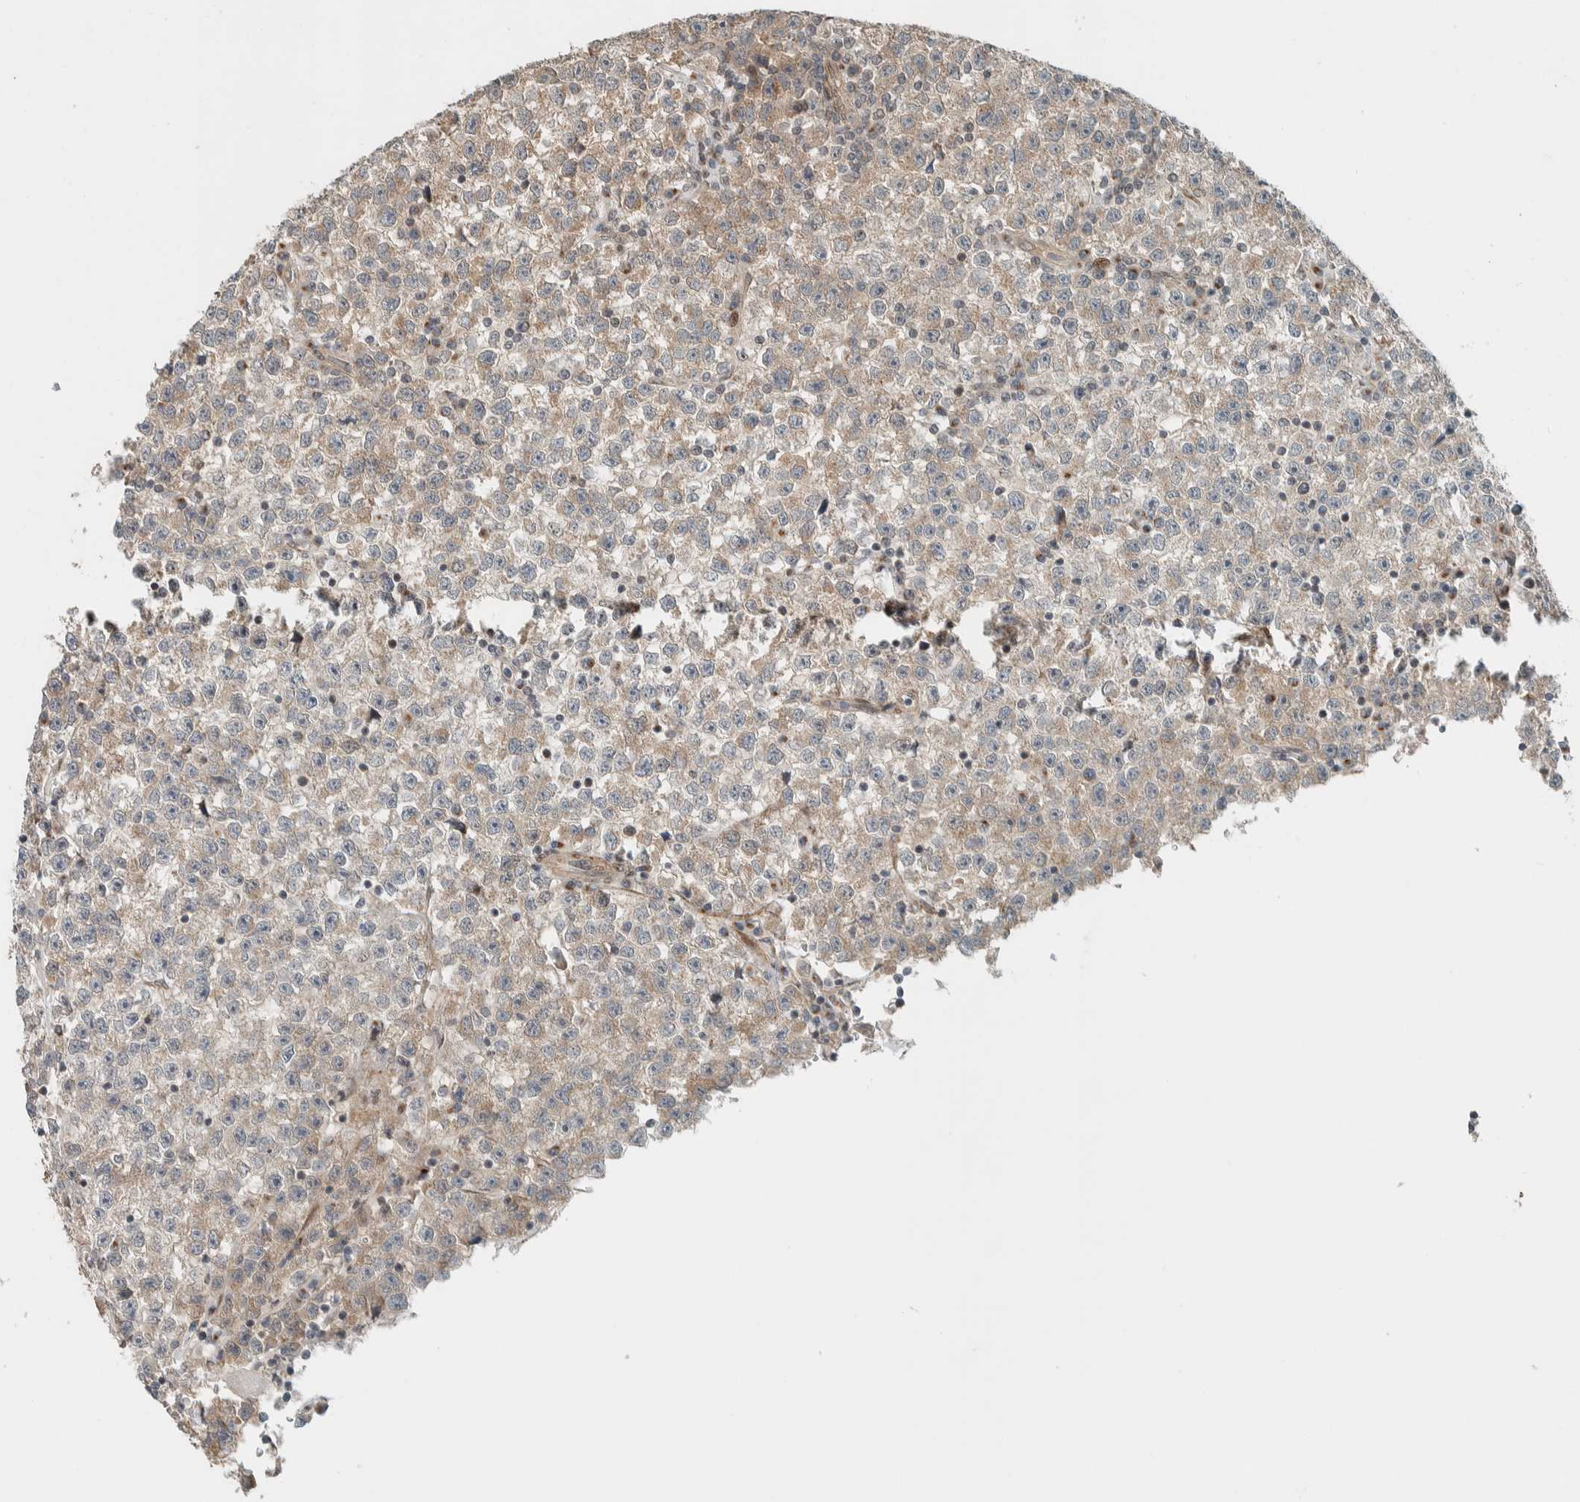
{"staining": {"intensity": "weak", "quantity": "<25%", "location": "cytoplasmic/membranous"}, "tissue": "testis cancer", "cell_type": "Tumor cells", "image_type": "cancer", "snomed": [{"axis": "morphology", "description": "Seminoma, NOS"}, {"axis": "topography", "description": "Testis"}], "caption": "An immunohistochemistry (IHC) micrograph of testis cancer (seminoma) is shown. There is no staining in tumor cells of testis cancer (seminoma).", "gene": "STXBP4", "patient": {"sex": "male", "age": 22}}